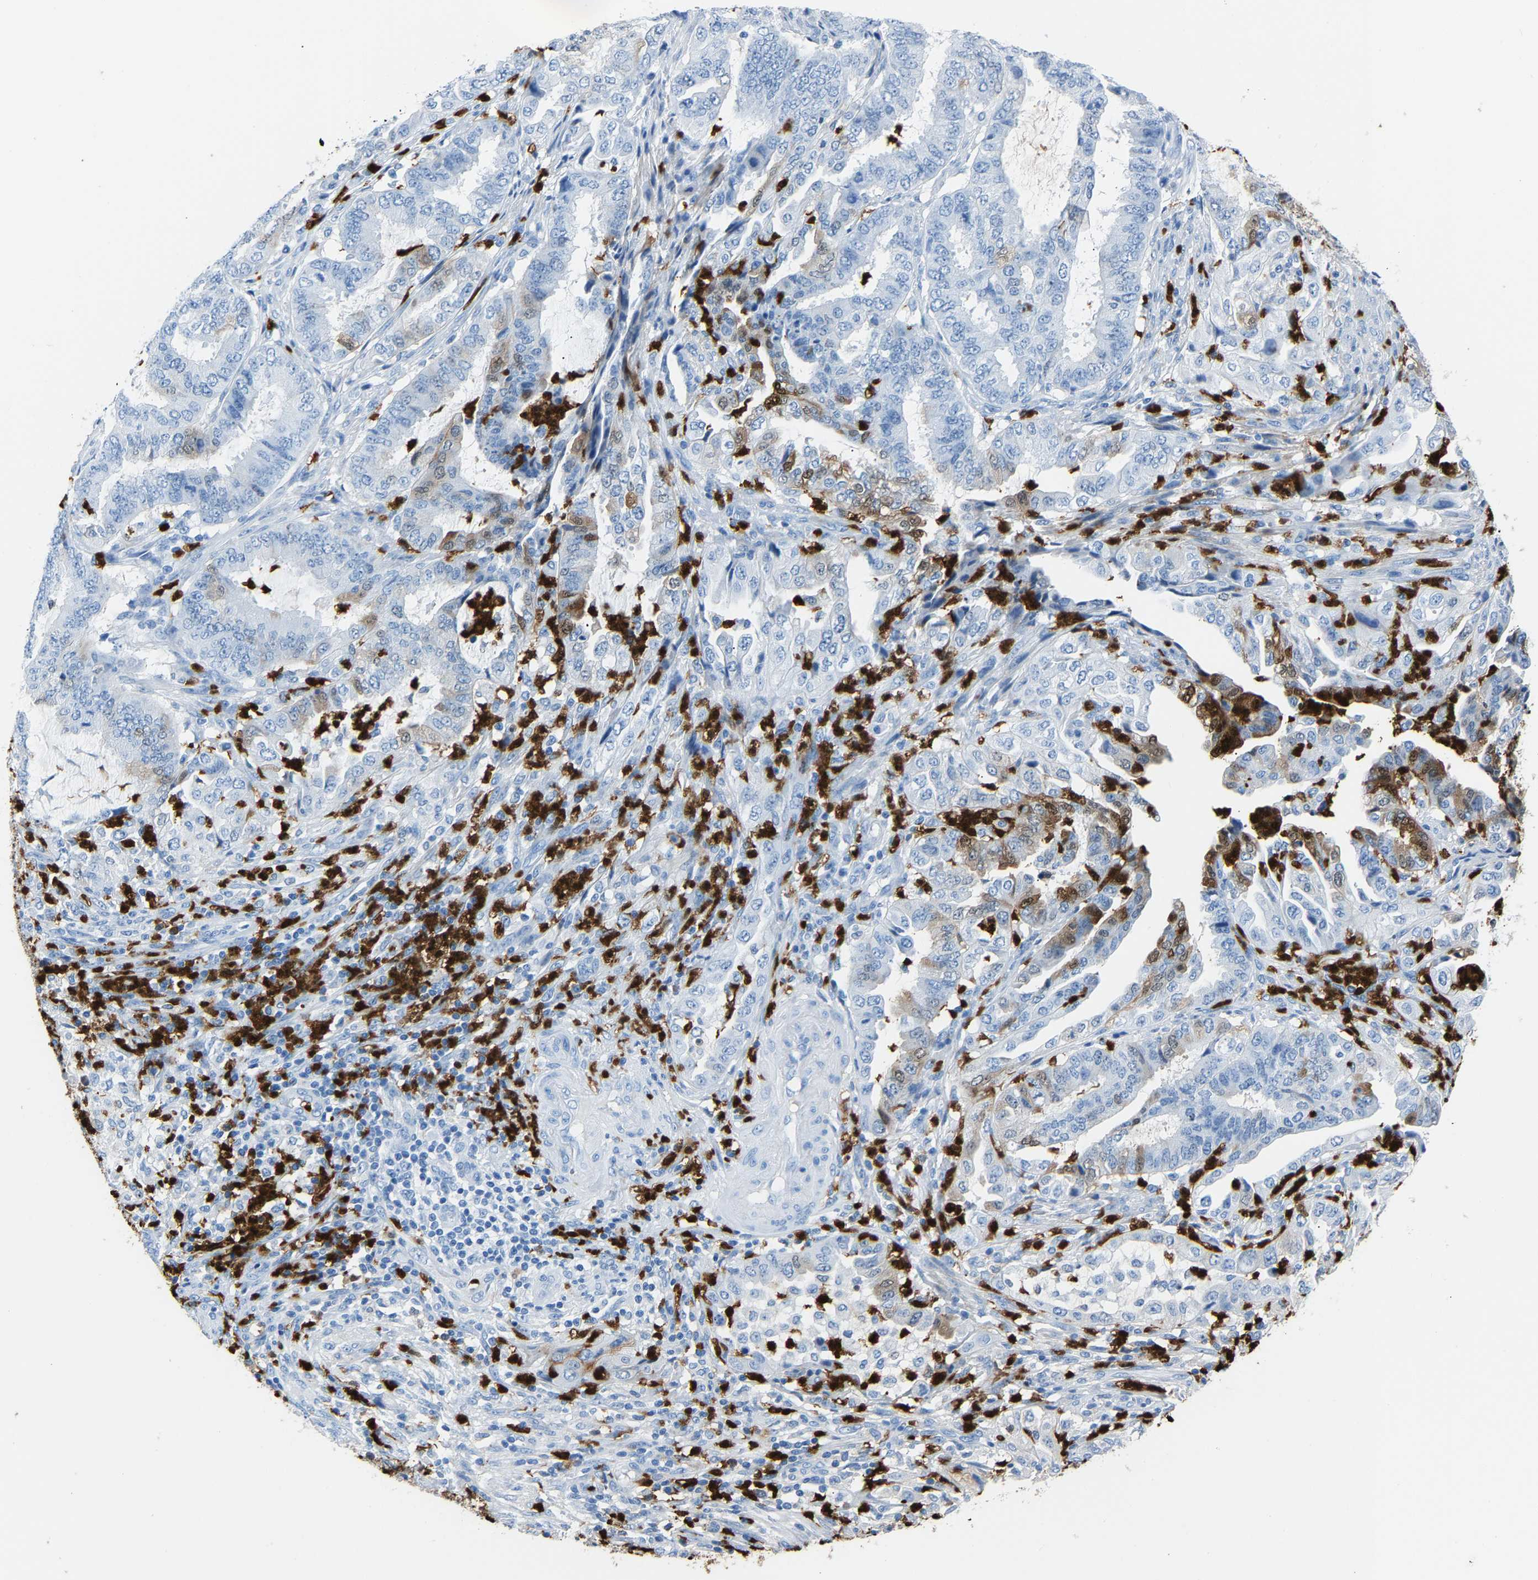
{"staining": {"intensity": "moderate", "quantity": "<25%", "location": "cytoplasmic/membranous"}, "tissue": "endometrial cancer", "cell_type": "Tumor cells", "image_type": "cancer", "snomed": [{"axis": "morphology", "description": "Adenocarcinoma, NOS"}, {"axis": "topography", "description": "Endometrium"}], "caption": "Moderate cytoplasmic/membranous expression is identified in approximately <25% of tumor cells in adenocarcinoma (endometrial).", "gene": "S100P", "patient": {"sex": "female", "age": 51}}